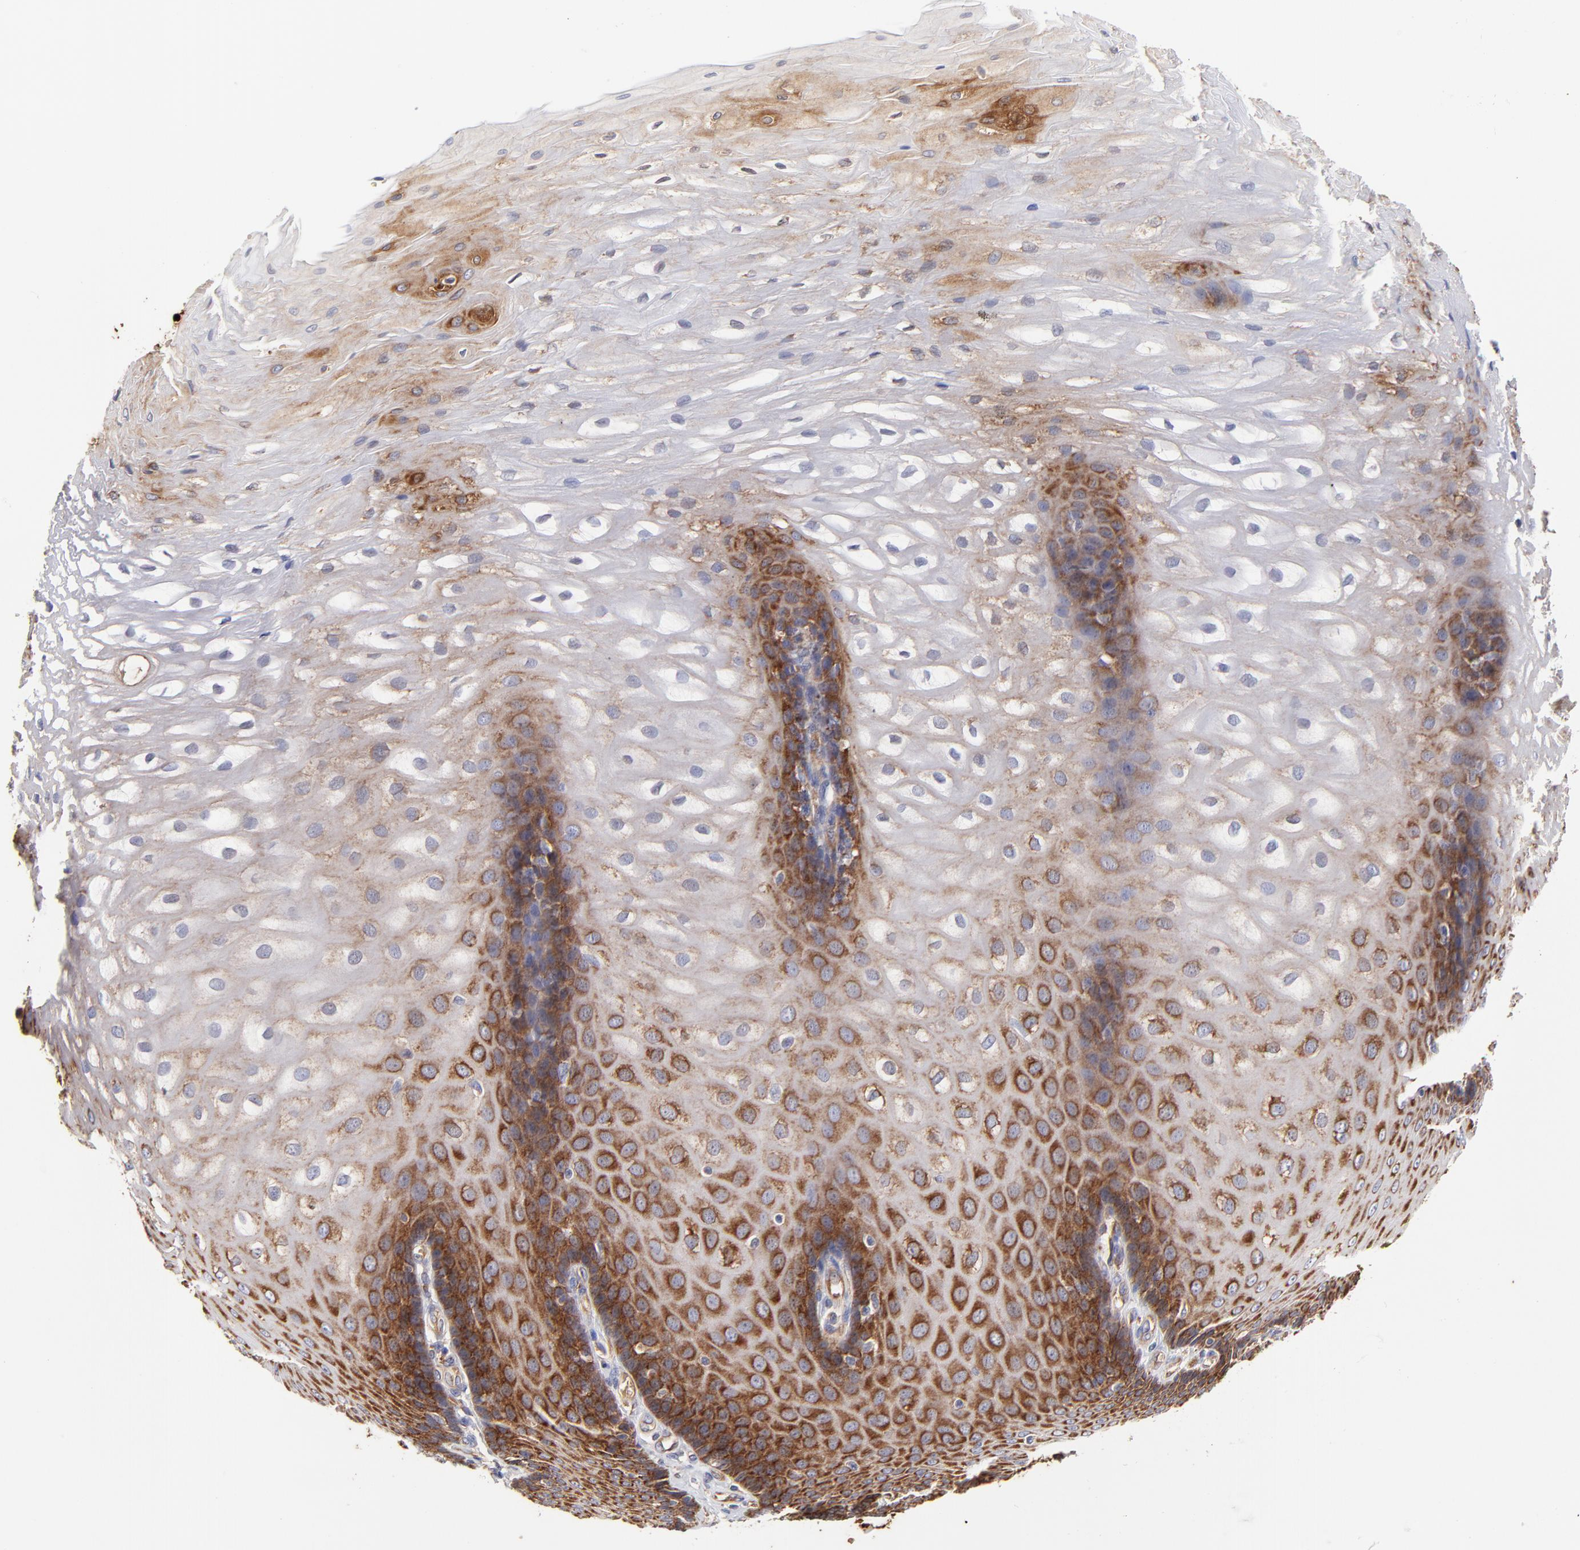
{"staining": {"intensity": "moderate", "quantity": "25%-75%", "location": "cytoplasmic/membranous"}, "tissue": "esophagus", "cell_type": "Squamous epithelial cells", "image_type": "normal", "snomed": [{"axis": "morphology", "description": "Normal tissue, NOS"}, {"axis": "morphology", "description": "Adenocarcinoma, NOS"}, {"axis": "topography", "description": "Esophagus"}, {"axis": "topography", "description": "Stomach"}], "caption": "Immunohistochemical staining of normal human esophagus shows medium levels of moderate cytoplasmic/membranous positivity in approximately 25%-75% of squamous epithelial cells.", "gene": "CD2AP", "patient": {"sex": "male", "age": 62}}